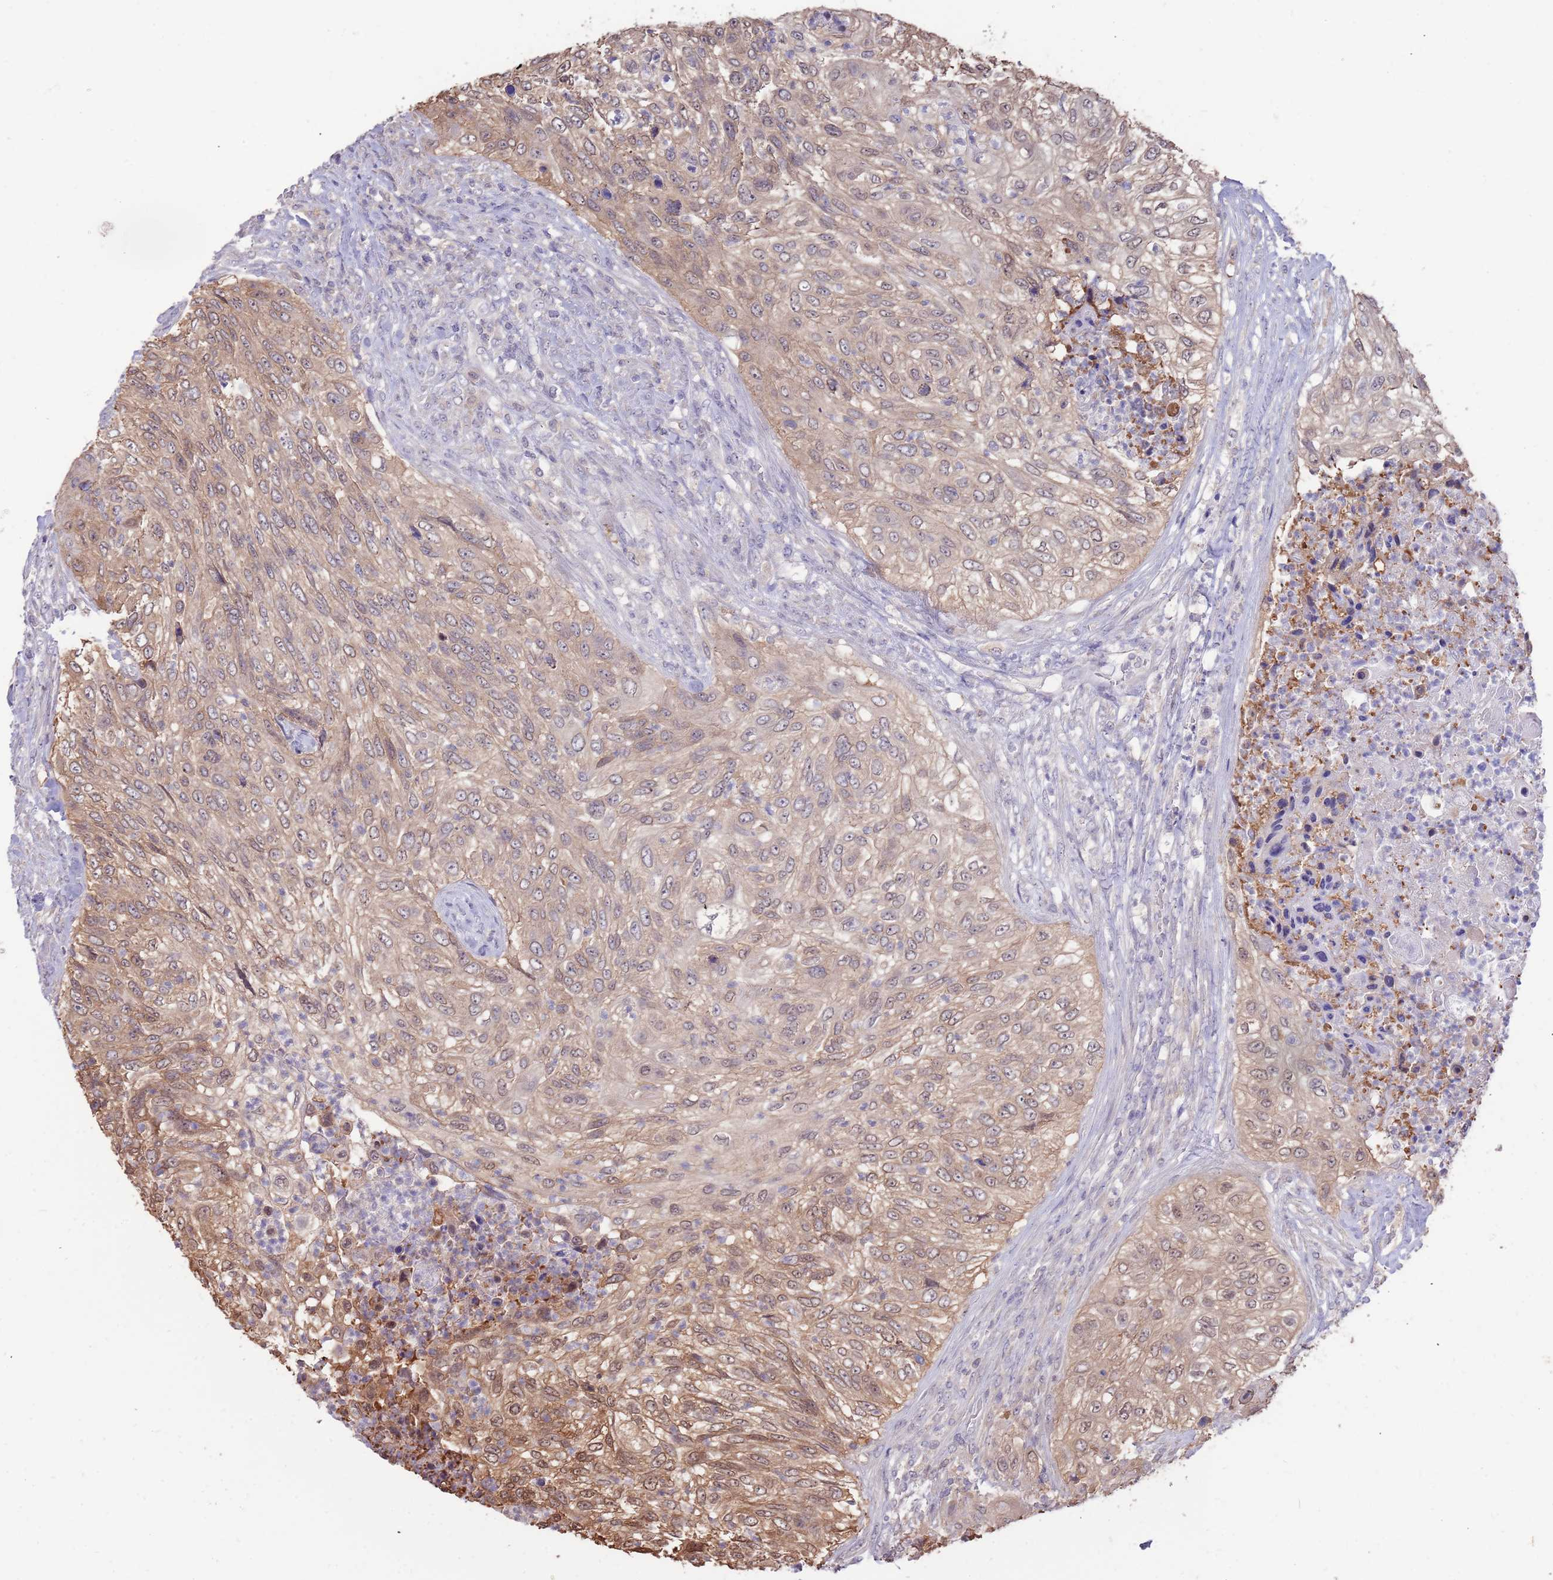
{"staining": {"intensity": "moderate", "quantity": ">75%", "location": "cytoplasmic/membranous,nuclear"}, "tissue": "urothelial cancer", "cell_type": "Tumor cells", "image_type": "cancer", "snomed": [{"axis": "morphology", "description": "Urothelial carcinoma, High grade"}, {"axis": "topography", "description": "Urinary bladder"}], "caption": "Urothelial cancer stained for a protein (brown) shows moderate cytoplasmic/membranous and nuclear positive staining in approximately >75% of tumor cells.", "gene": "AP5S1", "patient": {"sex": "female", "age": 60}}